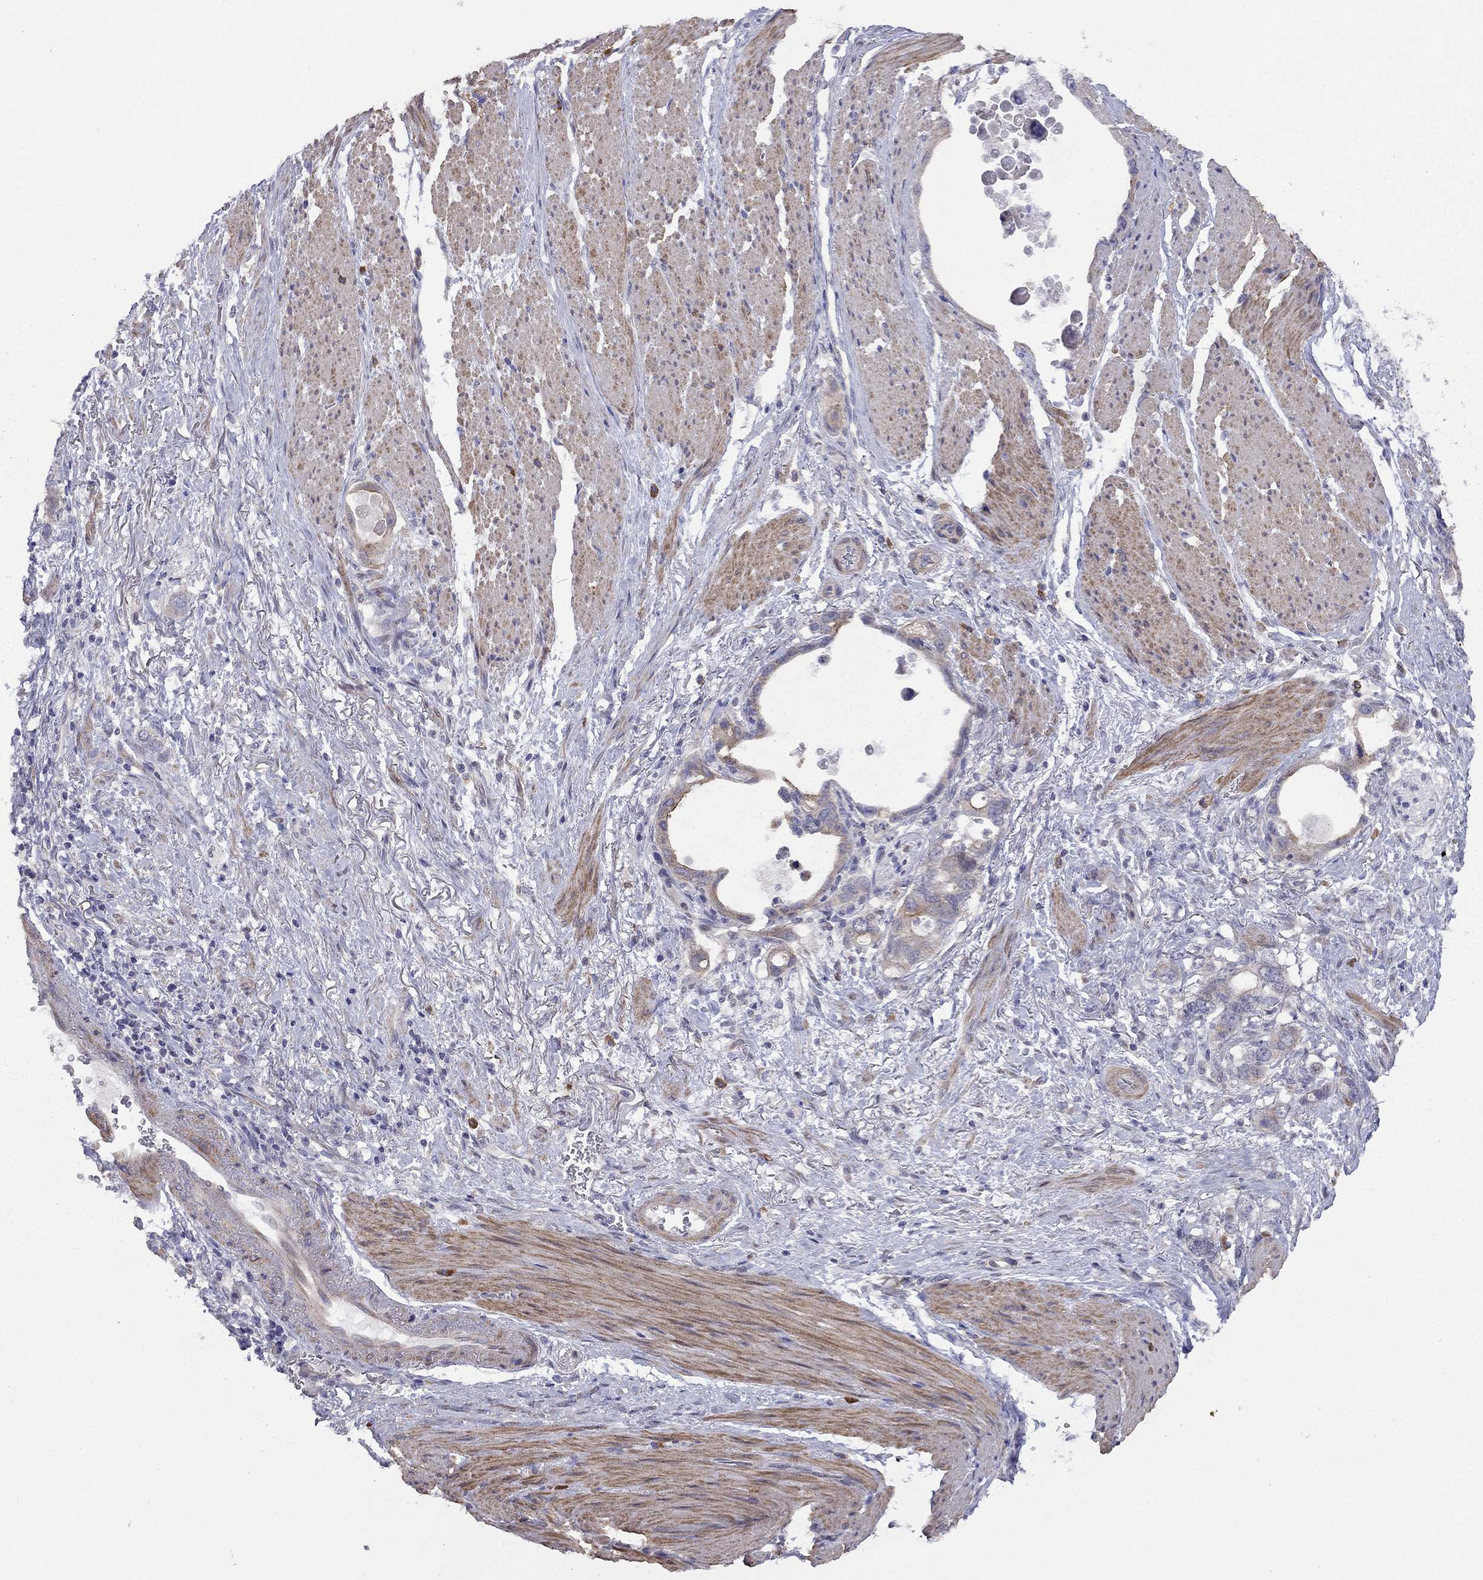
{"staining": {"intensity": "strong", "quantity": "<25%", "location": "cytoplasmic/membranous"}, "tissue": "stomach cancer", "cell_type": "Tumor cells", "image_type": "cancer", "snomed": [{"axis": "morphology", "description": "Adenocarcinoma, NOS"}, {"axis": "topography", "description": "Stomach, upper"}], "caption": "Immunohistochemistry photomicrograph of human stomach adenocarcinoma stained for a protein (brown), which reveals medium levels of strong cytoplasmic/membranous positivity in approximately <25% of tumor cells.", "gene": "SYTL2", "patient": {"sex": "male", "age": 74}}